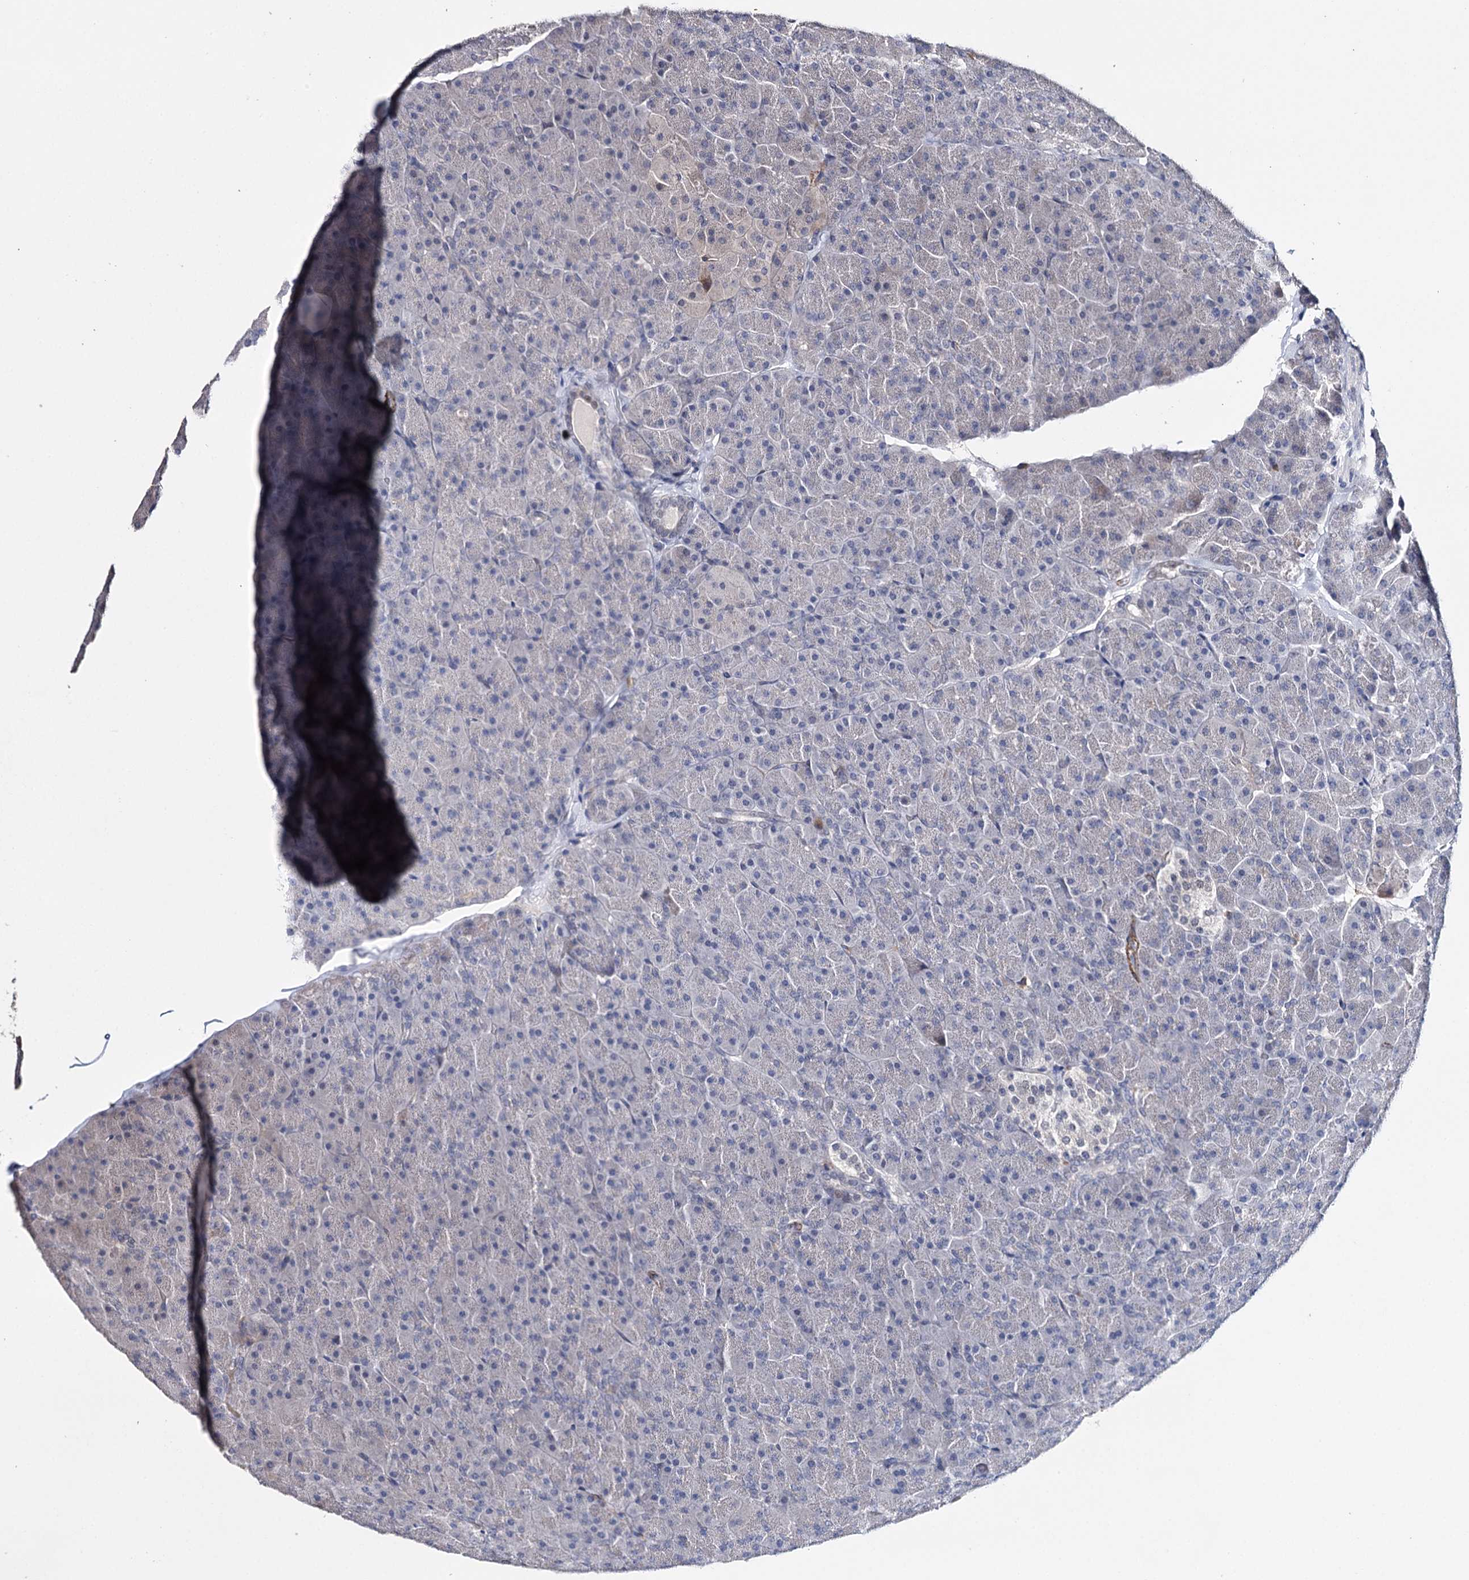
{"staining": {"intensity": "negative", "quantity": "none", "location": "none"}, "tissue": "pancreas", "cell_type": "Exocrine glandular cells", "image_type": "normal", "snomed": [{"axis": "morphology", "description": "Normal tissue, NOS"}, {"axis": "topography", "description": "Pancreas"}], "caption": "Image shows no protein staining in exocrine glandular cells of unremarkable pancreas.", "gene": "CFAP46", "patient": {"sex": "male", "age": 36}}